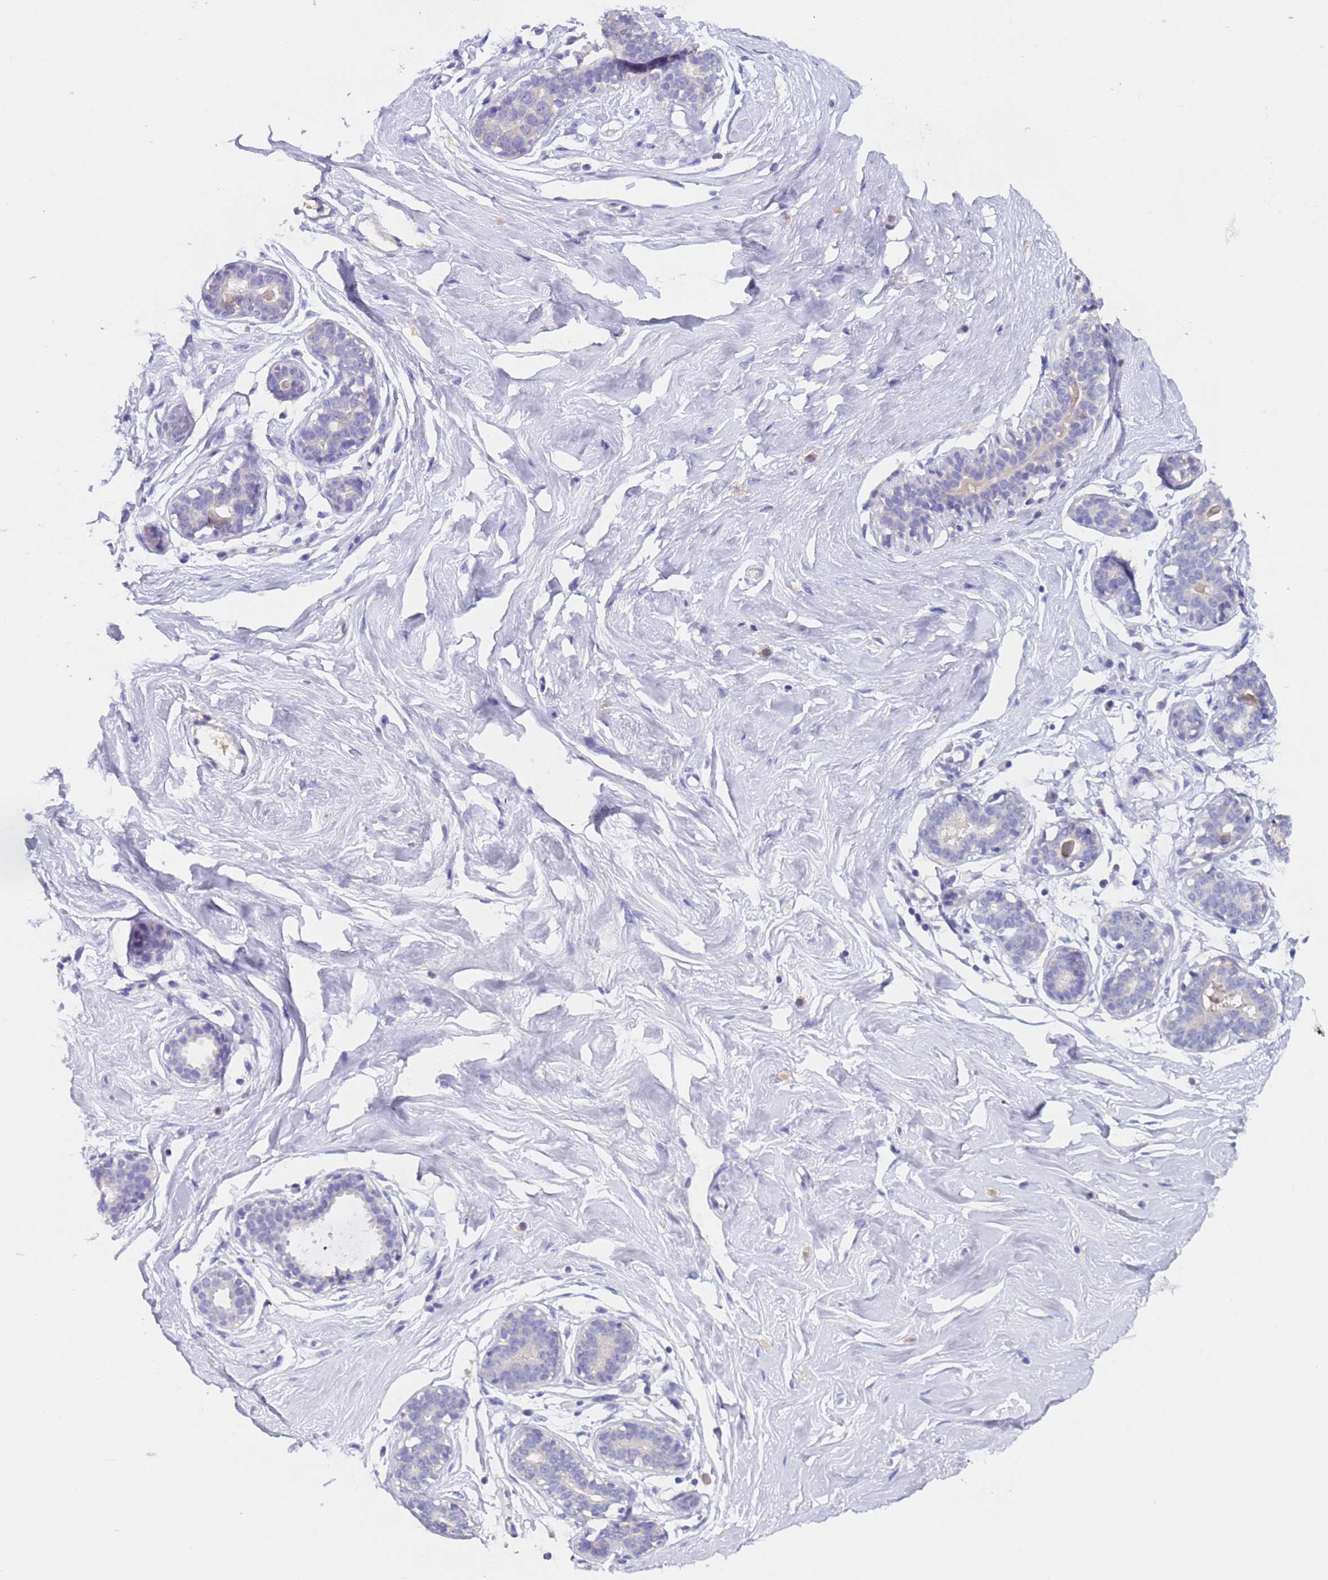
{"staining": {"intensity": "negative", "quantity": "none", "location": "none"}, "tissue": "breast", "cell_type": "Adipocytes", "image_type": "normal", "snomed": [{"axis": "morphology", "description": "Normal tissue, NOS"}, {"axis": "morphology", "description": "Adenoma, NOS"}, {"axis": "topography", "description": "Breast"}], "caption": "Immunohistochemistry image of unremarkable breast stained for a protein (brown), which displays no staining in adipocytes. (DAB IHC with hematoxylin counter stain).", "gene": "SLC24A3", "patient": {"sex": "female", "age": 23}}